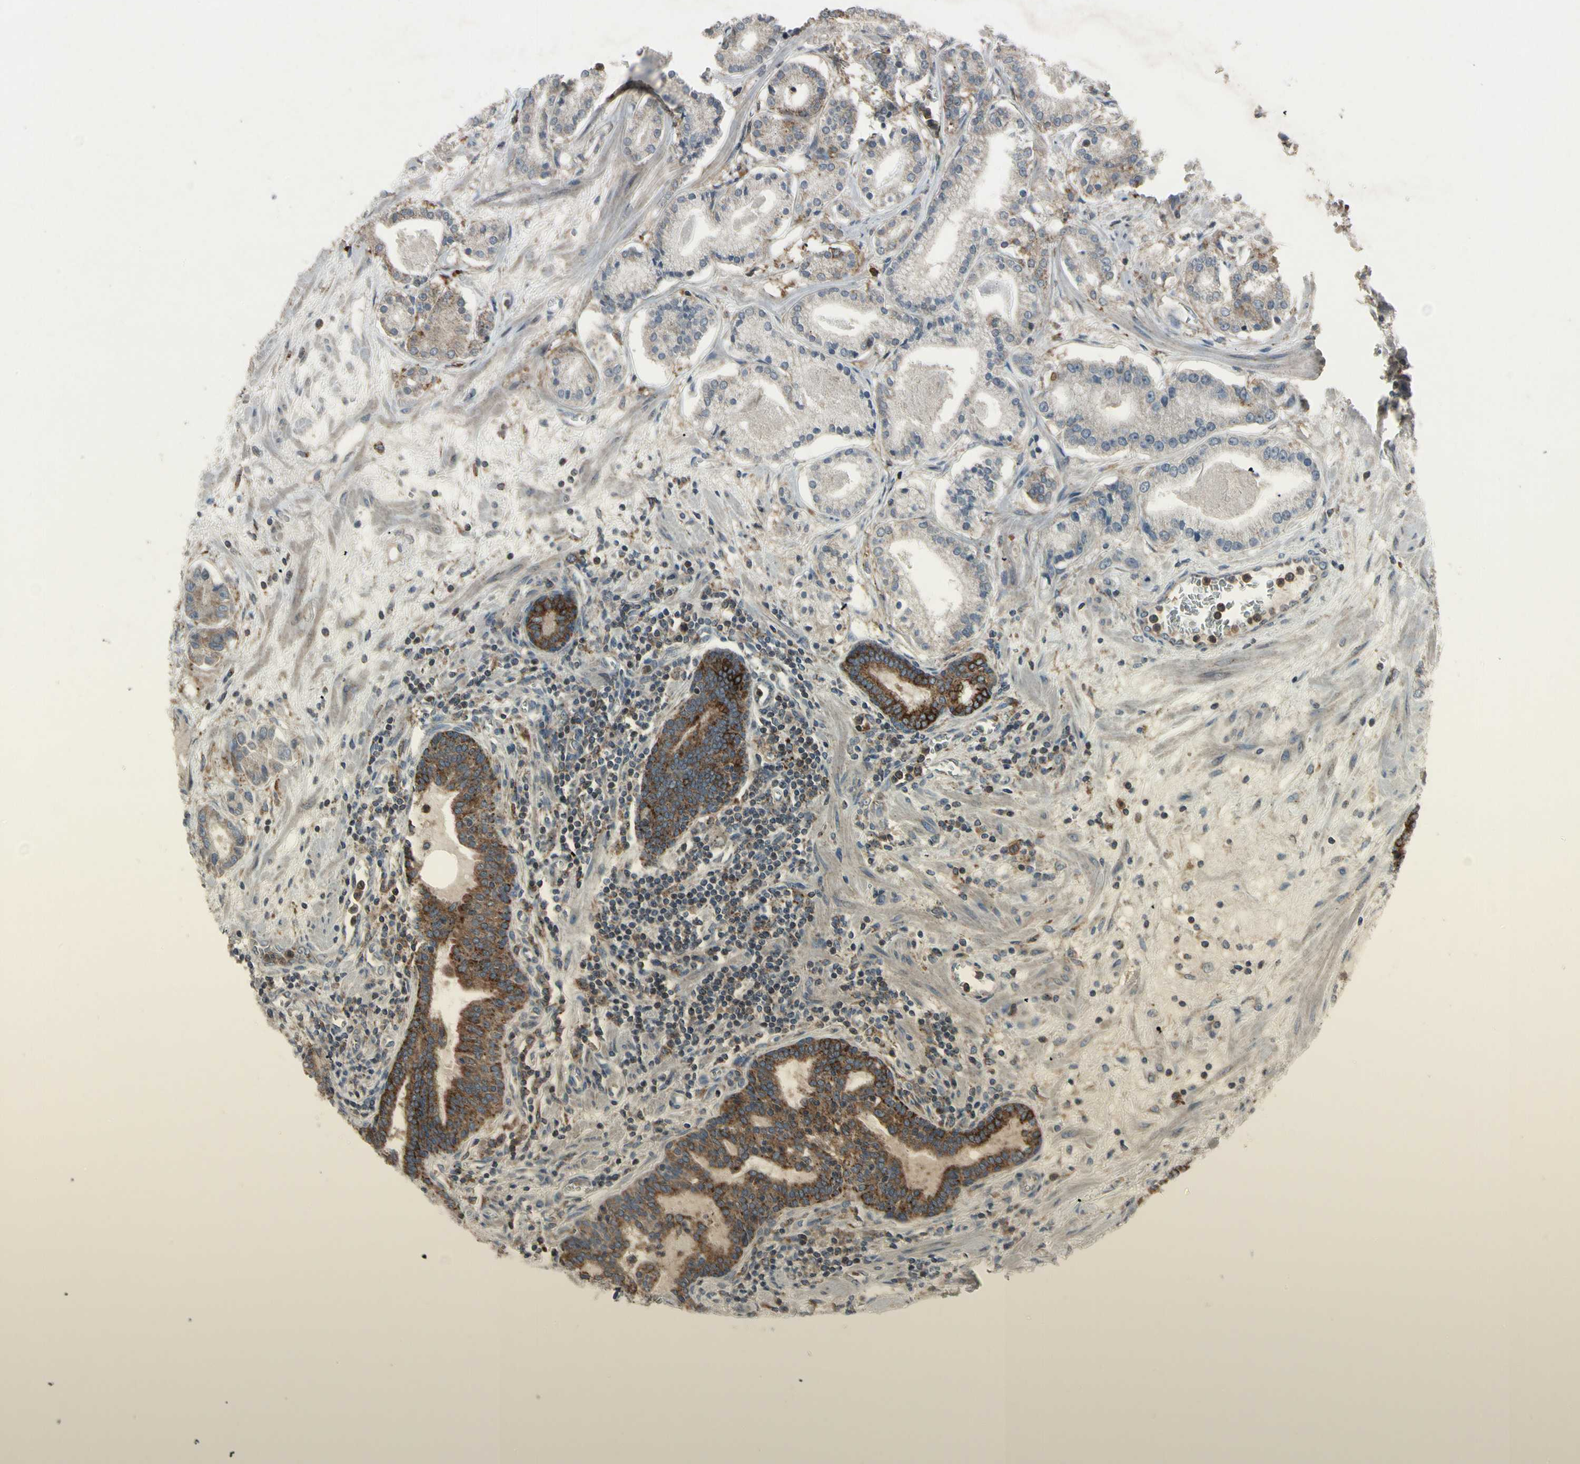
{"staining": {"intensity": "moderate", "quantity": "25%-75%", "location": "cytoplasmic/membranous"}, "tissue": "prostate cancer", "cell_type": "Tumor cells", "image_type": "cancer", "snomed": [{"axis": "morphology", "description": "Adenocarcinoma, Low grade"}, {"axis": "topography", "description": "Prostate"}], "caption": "High-magnification brightfield microscopy of prostate cancer (adenocarcinoma (low-grade)) stained with DAB (3,3'-diaminobenzidine) (brown) and counterstained with hematoxylin (blue). tumor cells exhibit moderate cytoplasmic/membranous staining is seen in approximately25%-75% of cells.", "gene": "NMI", "patient": {"sex": "male", "age": 59}}